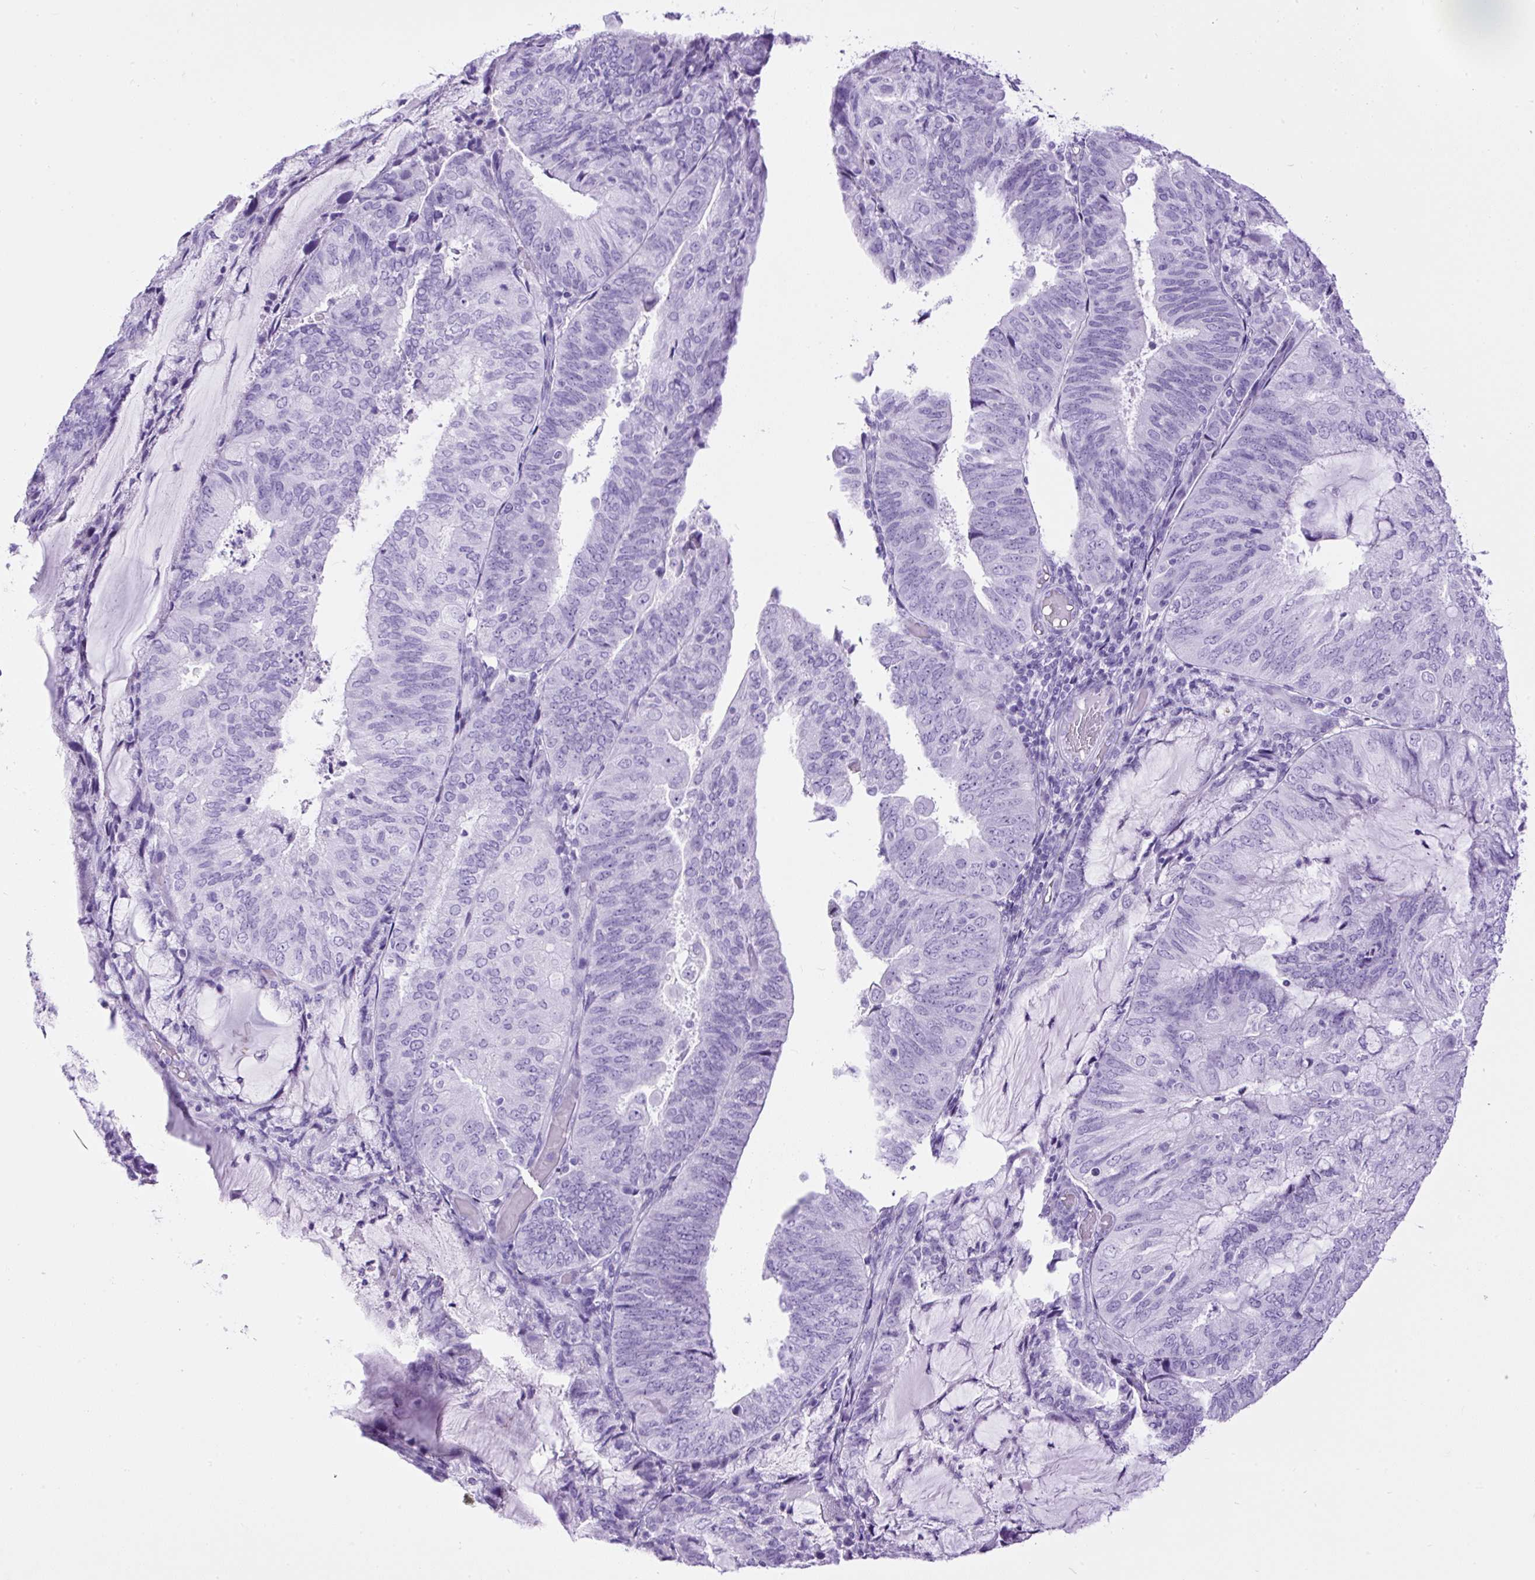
{"staining": {"intensity": "negative", "quantity": "none", "location": "none"}, "tissue": "endometrial cancer", "cell_type": "Tumor cells", "image_type": "cancer", "snomed": [{"axis": "morphology", "description": "Adenocarcinoma, NOS"}, {"axis": "topography", "description": "Endometrium"}], "caption": "Immunohistochemical staining of endometrial cancer (adenocarcinoma) exhibits no significant staining in tumor cells.", "gene": "CEL", "patient": {"sex": "female", "age": 81}}